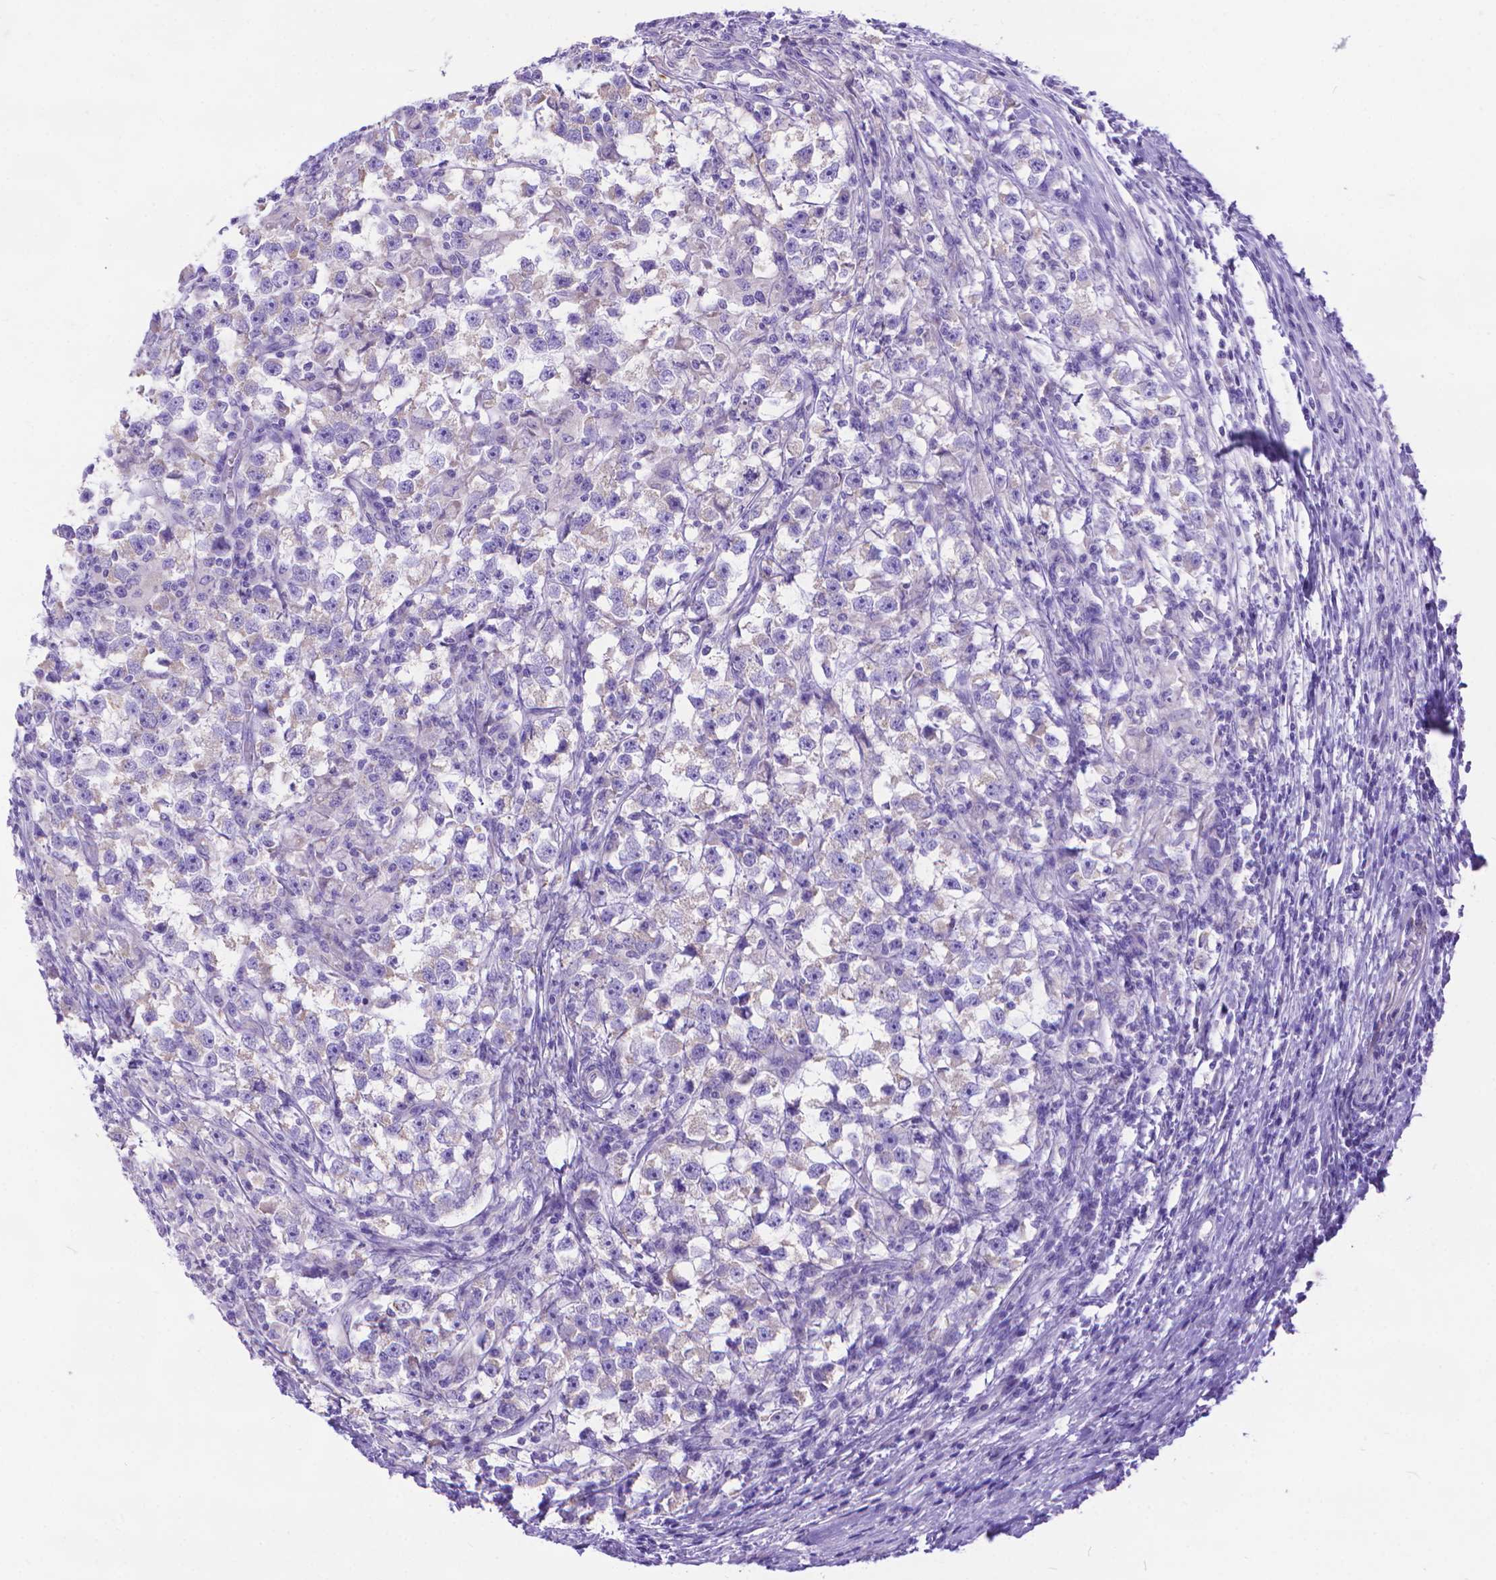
{"staining": {"intensity": "negative", "quantity": "none", "location": "none"}, "tissue": "testis cancer", "cell_type": "Tumor cells", "image_type": "cancer", "snomed": [{"axis": "morphology", "description": "Seminoma, NOS"}, {"axis": "topography", "description": "Testis"}], "caption": "Testis seminoma stained for a protein using IHC demonstrates no staining tumor cells.", "gene": "DHRS2", "patient": {"sex": "male", "age": 33}}